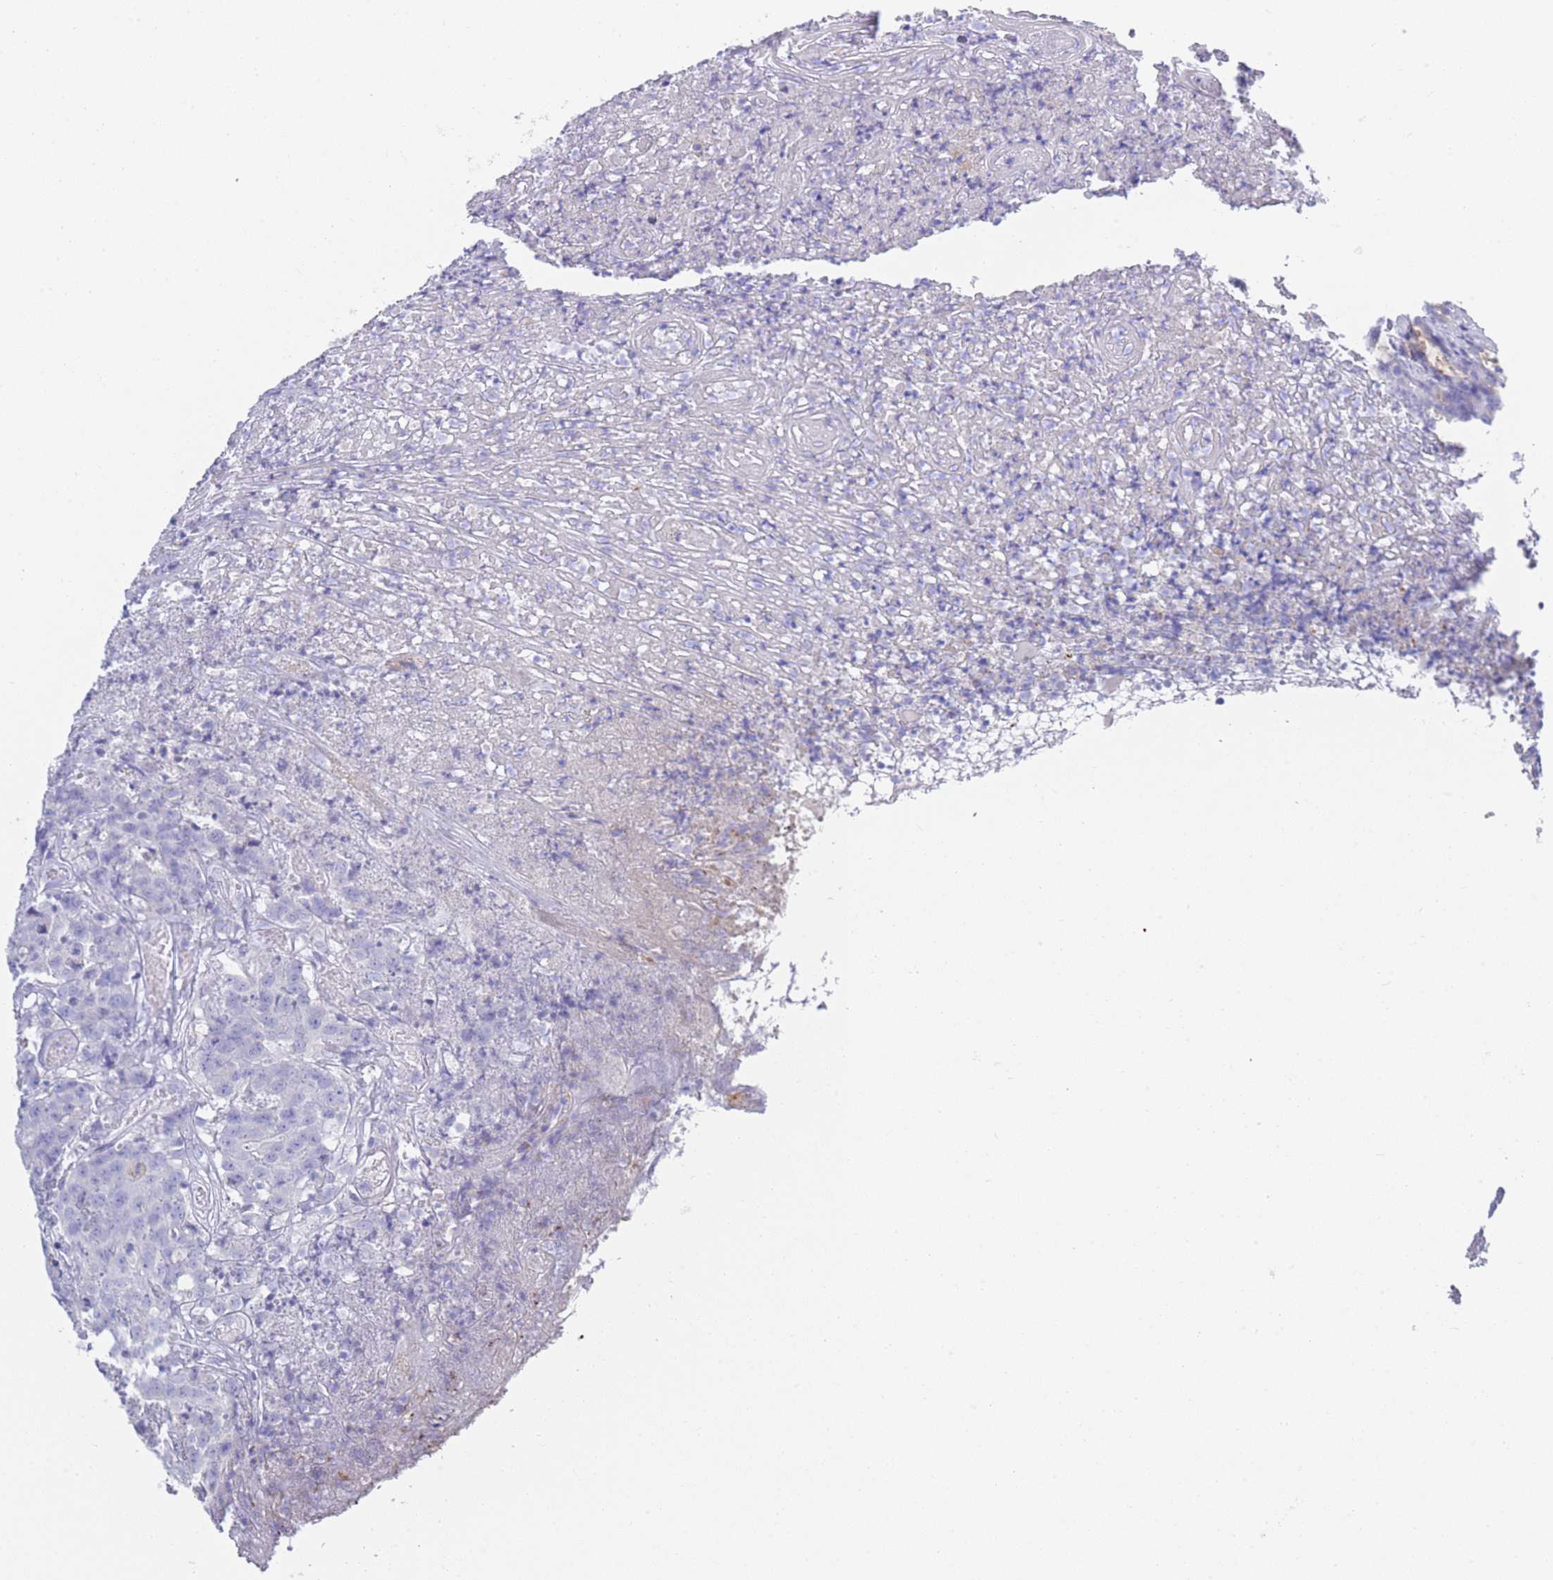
{"staining": {"intensity": "negative", "quantity": "none", "location": "none"}, "tissue": "colorectal cancer", "cell_type": "Tumor cells", "image_type": "cancer", "snomed": [{"axis": "morphology", "description": "Adenocarcinoma, NOS"}, {"axis": "topography", "description": "Colon"}], "caption": "This is a photomicrograph of IHC staining of colorectal cancer, which shows no staining in tumor cells.", "gene": "LRRC37A", "patient": {"sex": "male", "age": 83}}